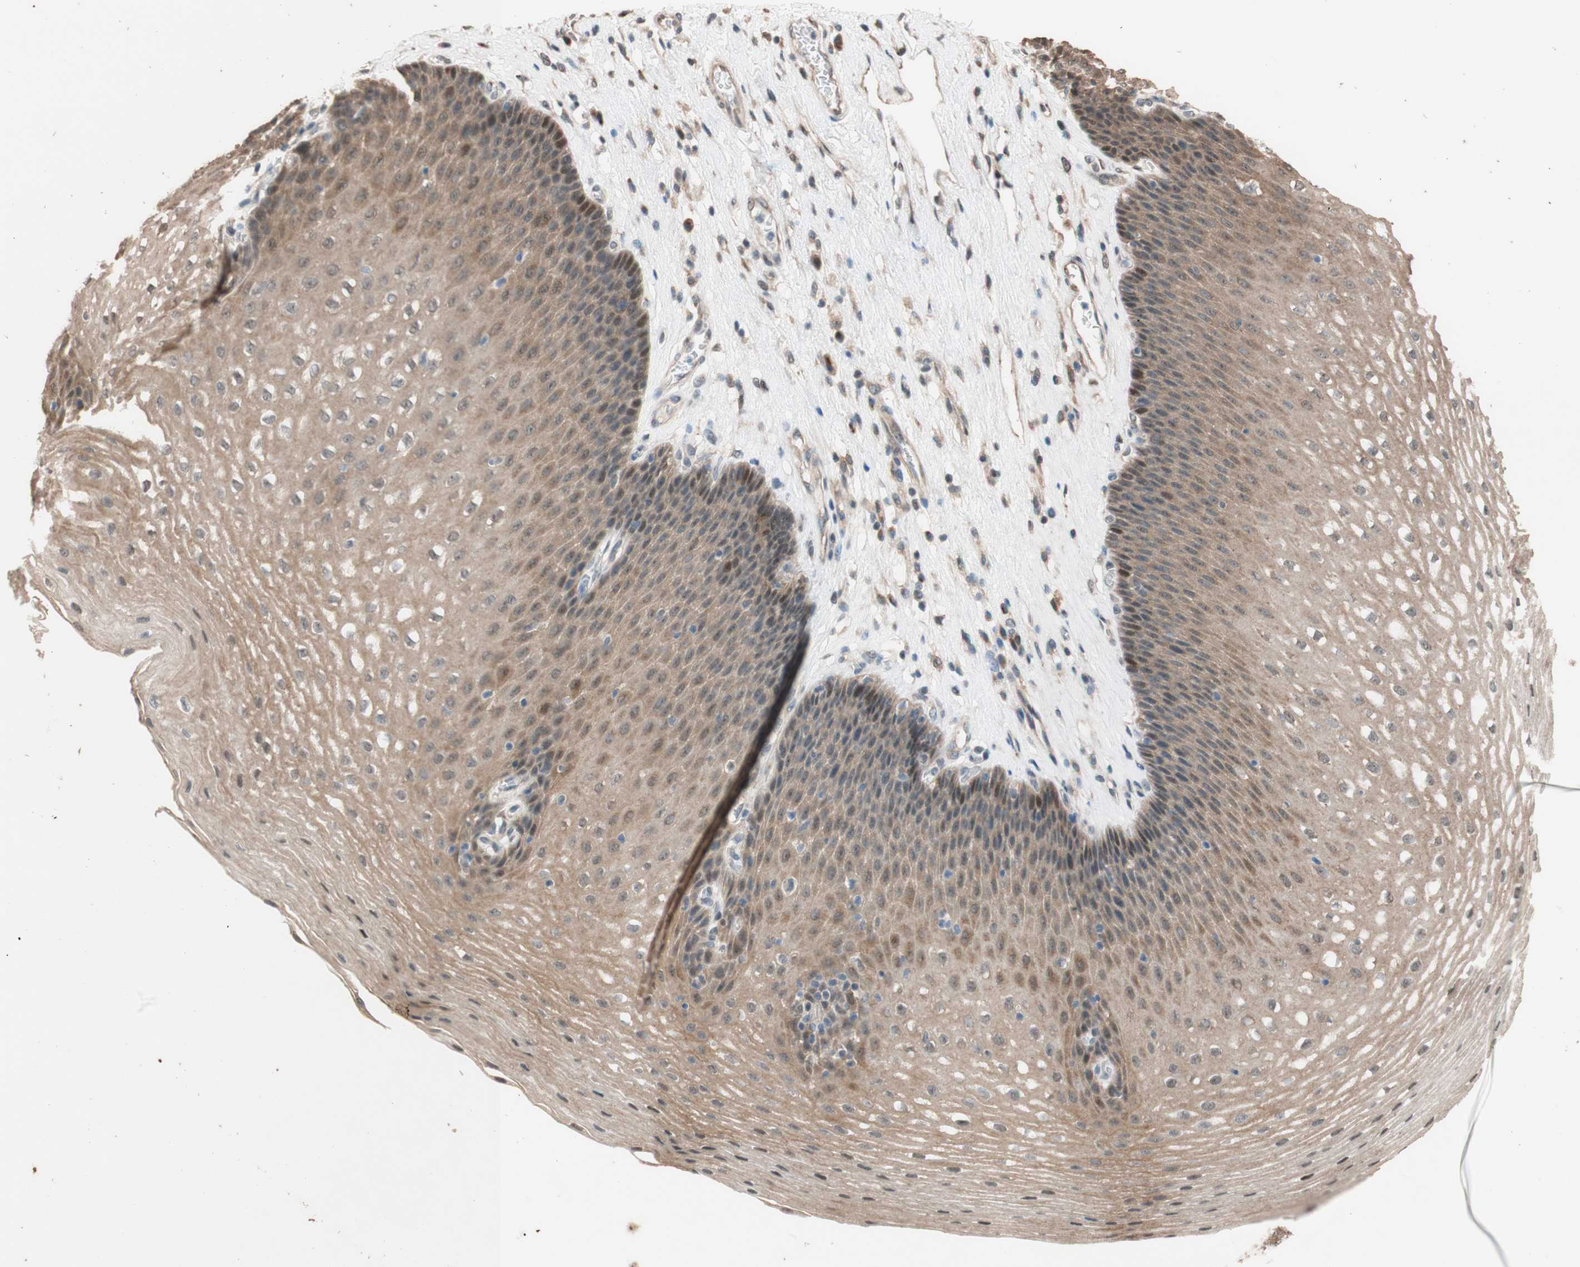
{"staining": {"intensity": "moderate", "quantity": ">75%", "location": "cytoplasmic/membranous"}, "tissue": "esophagus", "cell_type": "Squamous epithelial cells", "image_type": "normal", "snomed": [{"axis": "morphology", "description": "Normal tissue, NOS"}, {"axis": "topography", "description": "Esophagus"}], "caption": "Immunohistochemical staining of unremarkable esophagus reveals medium levels of moderate cytoplasmic/membranous expression in approximately >75% of squamous epithelial cells.", "gene": "CCNC", "patient": {"sex": "male", "age": 48}}